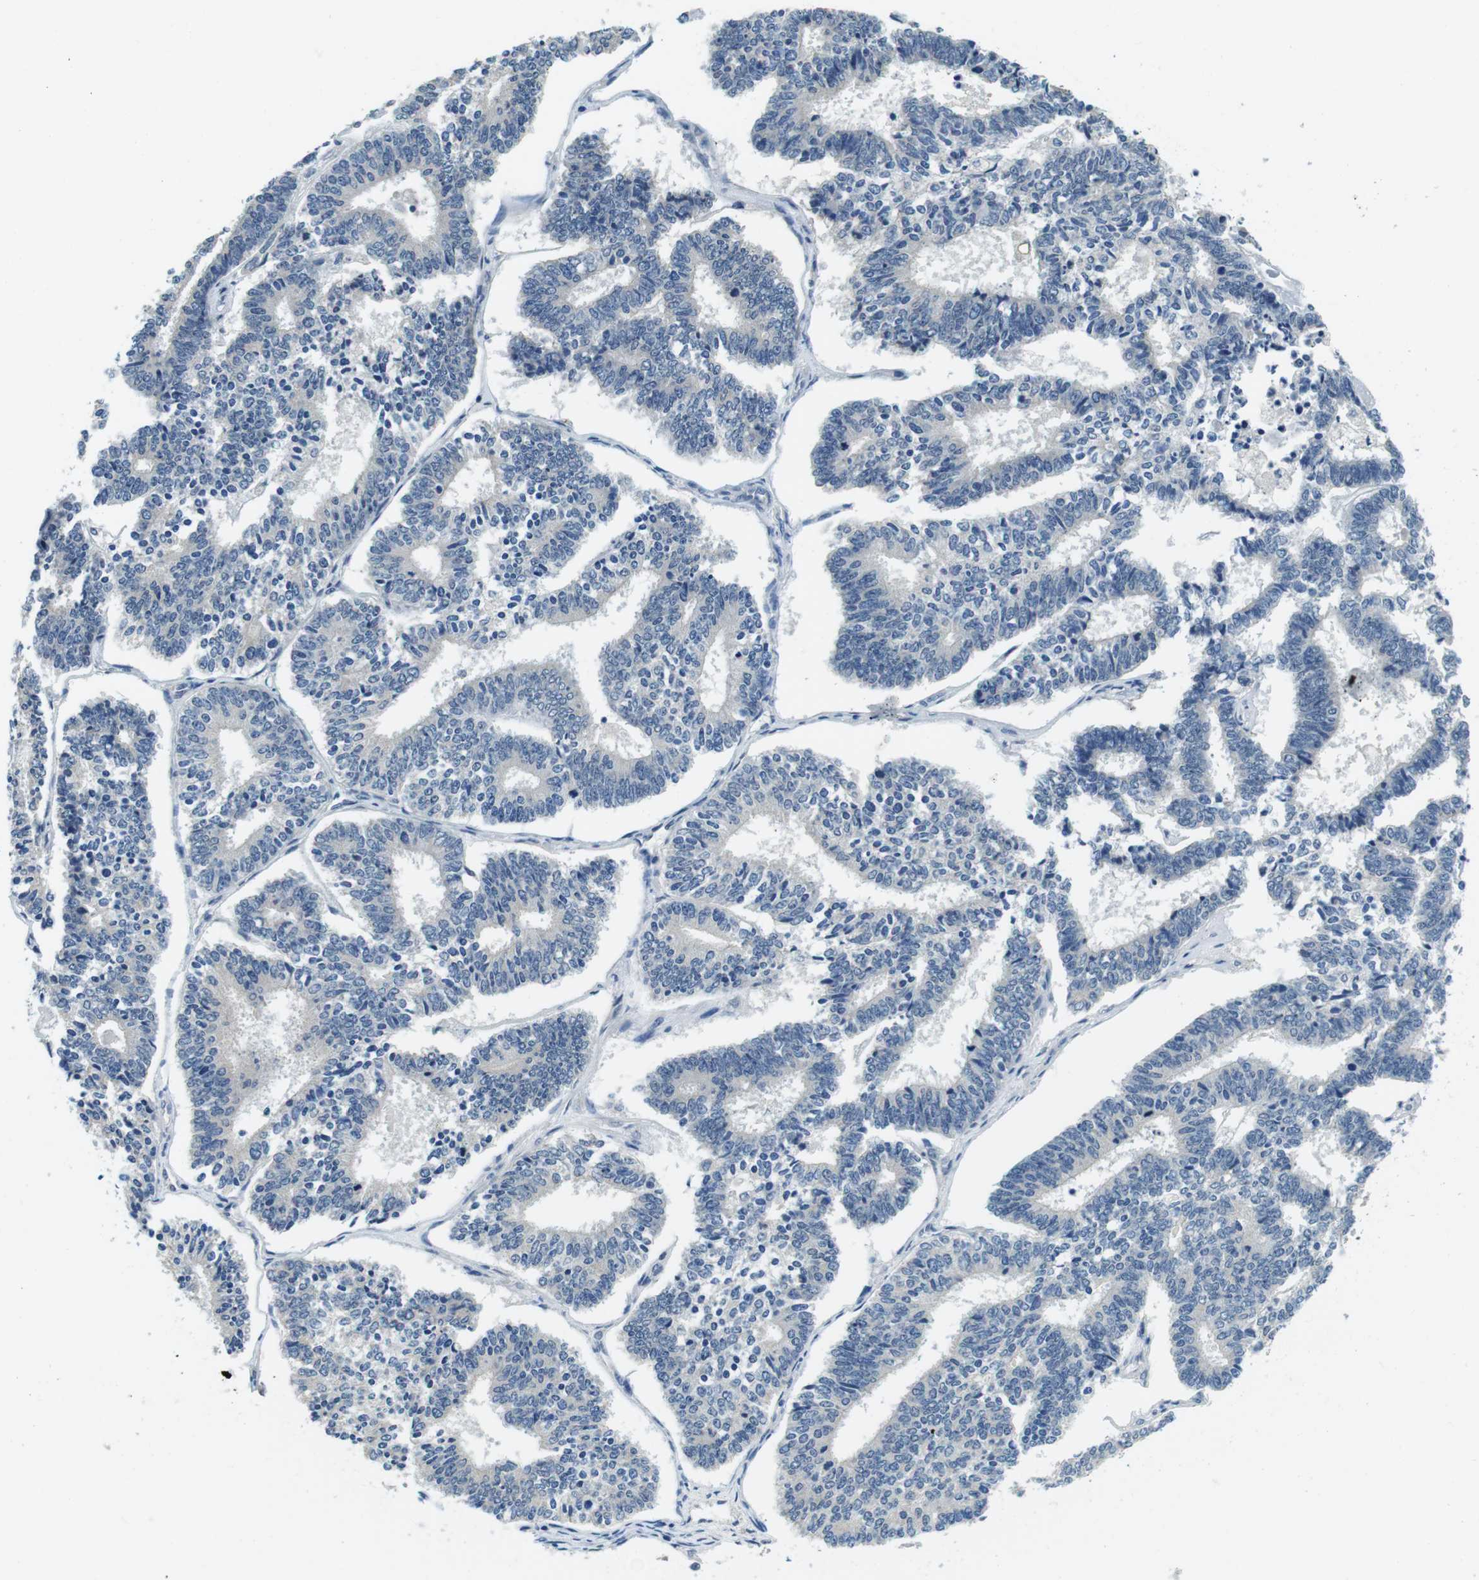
{"staining": {"intensity": "negative", "quantity": "none", "location": "none"}, "tissue": "endometrial cancer", "cell_type": "Tumor cells", "image_type": "cancer", "snomed": [{"axis": "morphology", "description": "Adenocarcinoma, NOS"}, {"axis": "topography", "description": "Endometrium"}], "caption": "The image demonstrates no staining of tumor cells in endometrial cancer.", "gene": "DTNA", "patient": {"sex": "female", "age": 70}}